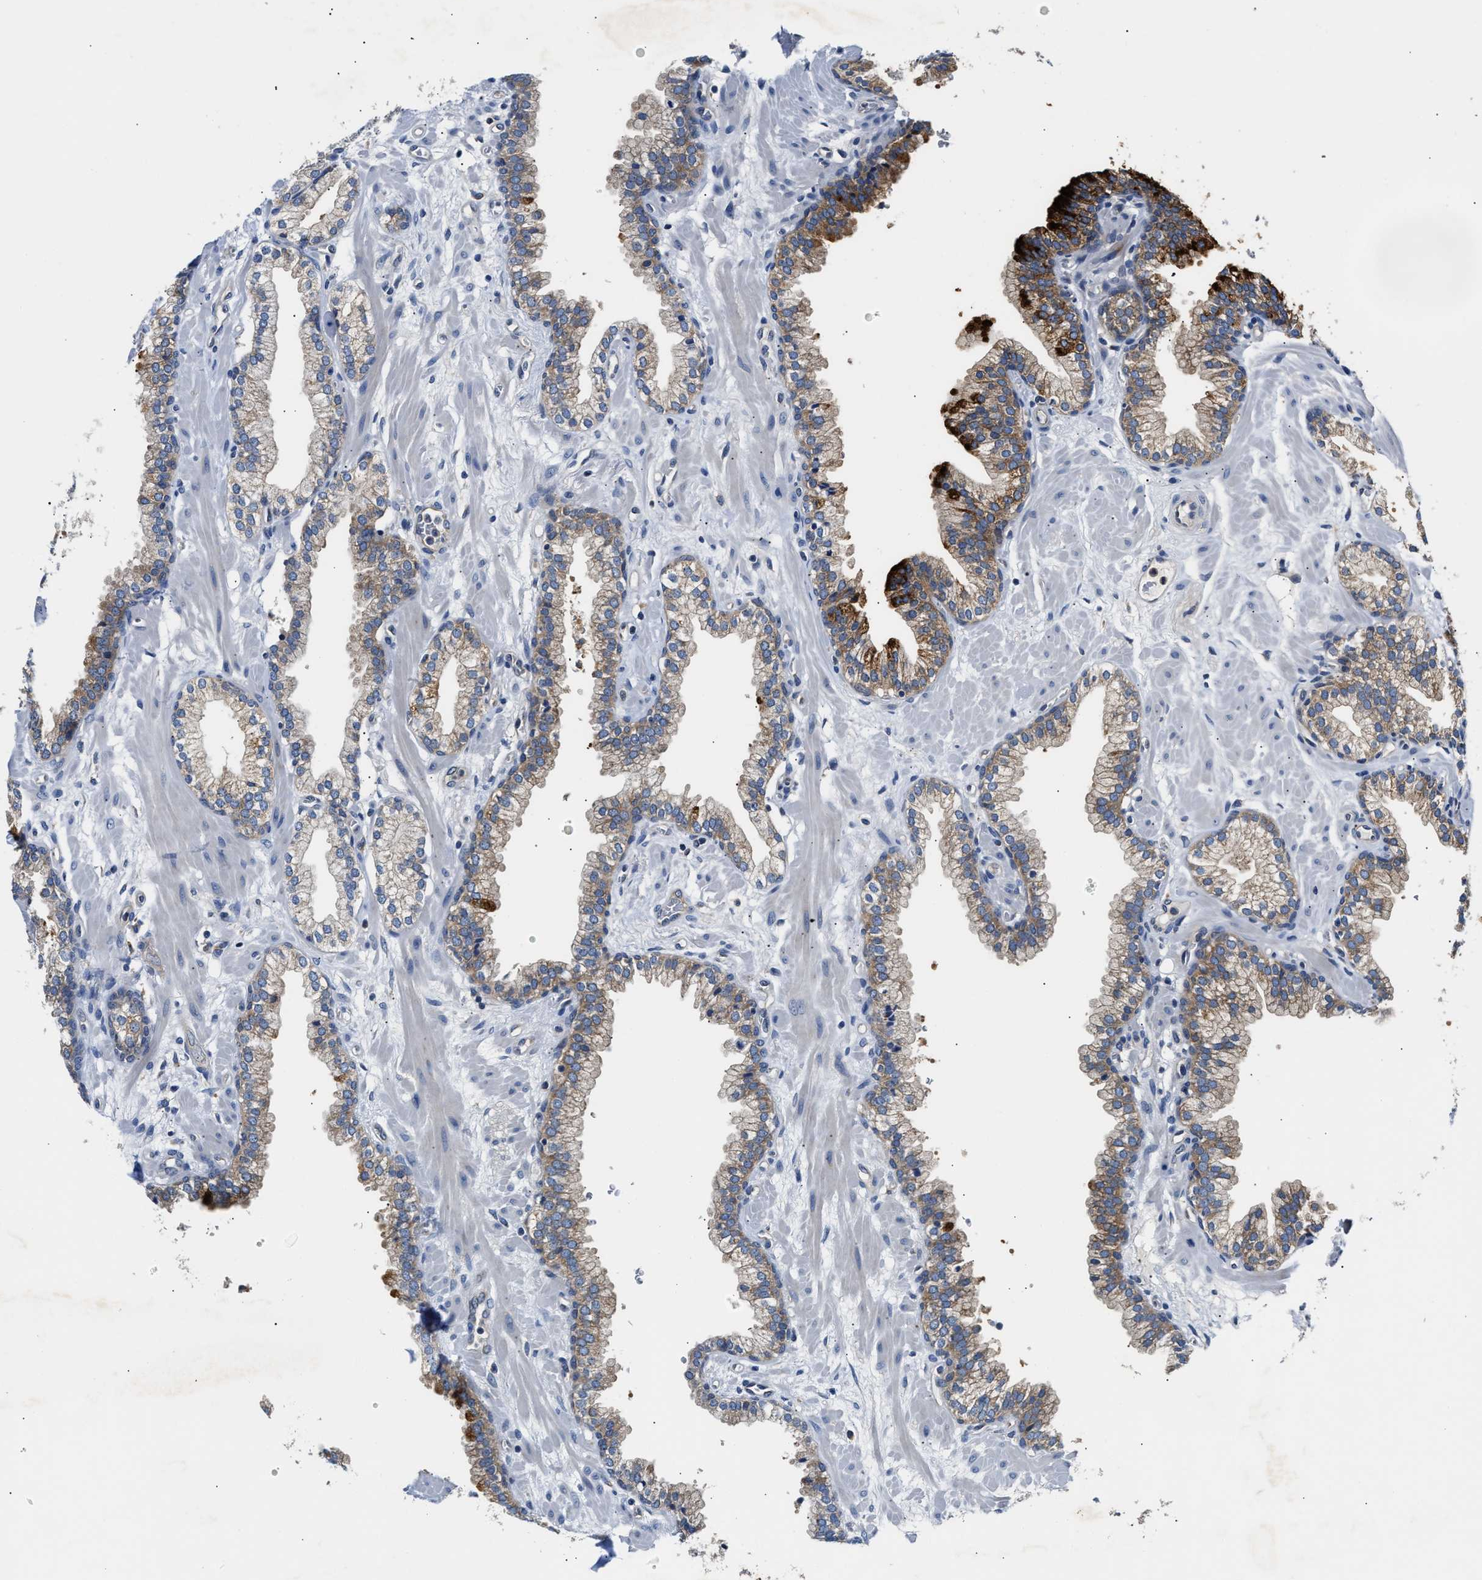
{"staining": {"intensity": "strong", "quantity": "<25%", "location": "cytoplasmic/membranous"}, "tissue": "prostate", "cell_type": "Glandular cells", "image_type": "normal", "snomed": [{"axis": "morphology", "description": "Normal tissue, NOS"}, {"axis": "morphology", "description": "Urothelial carcinoma, Low grade"}, {"axis": "topography", "description": "Urinary bladder"}, {"axis": "topography", "description": "Prostate"}], "caption": "Brown immunohistochemical staining in benign prostate demonstrates strong cytoplasmic/membranous positivity in about <25% of glandular cells.", "gene": "FAM185A", "patient": {"sex": "male", "age": 60}}